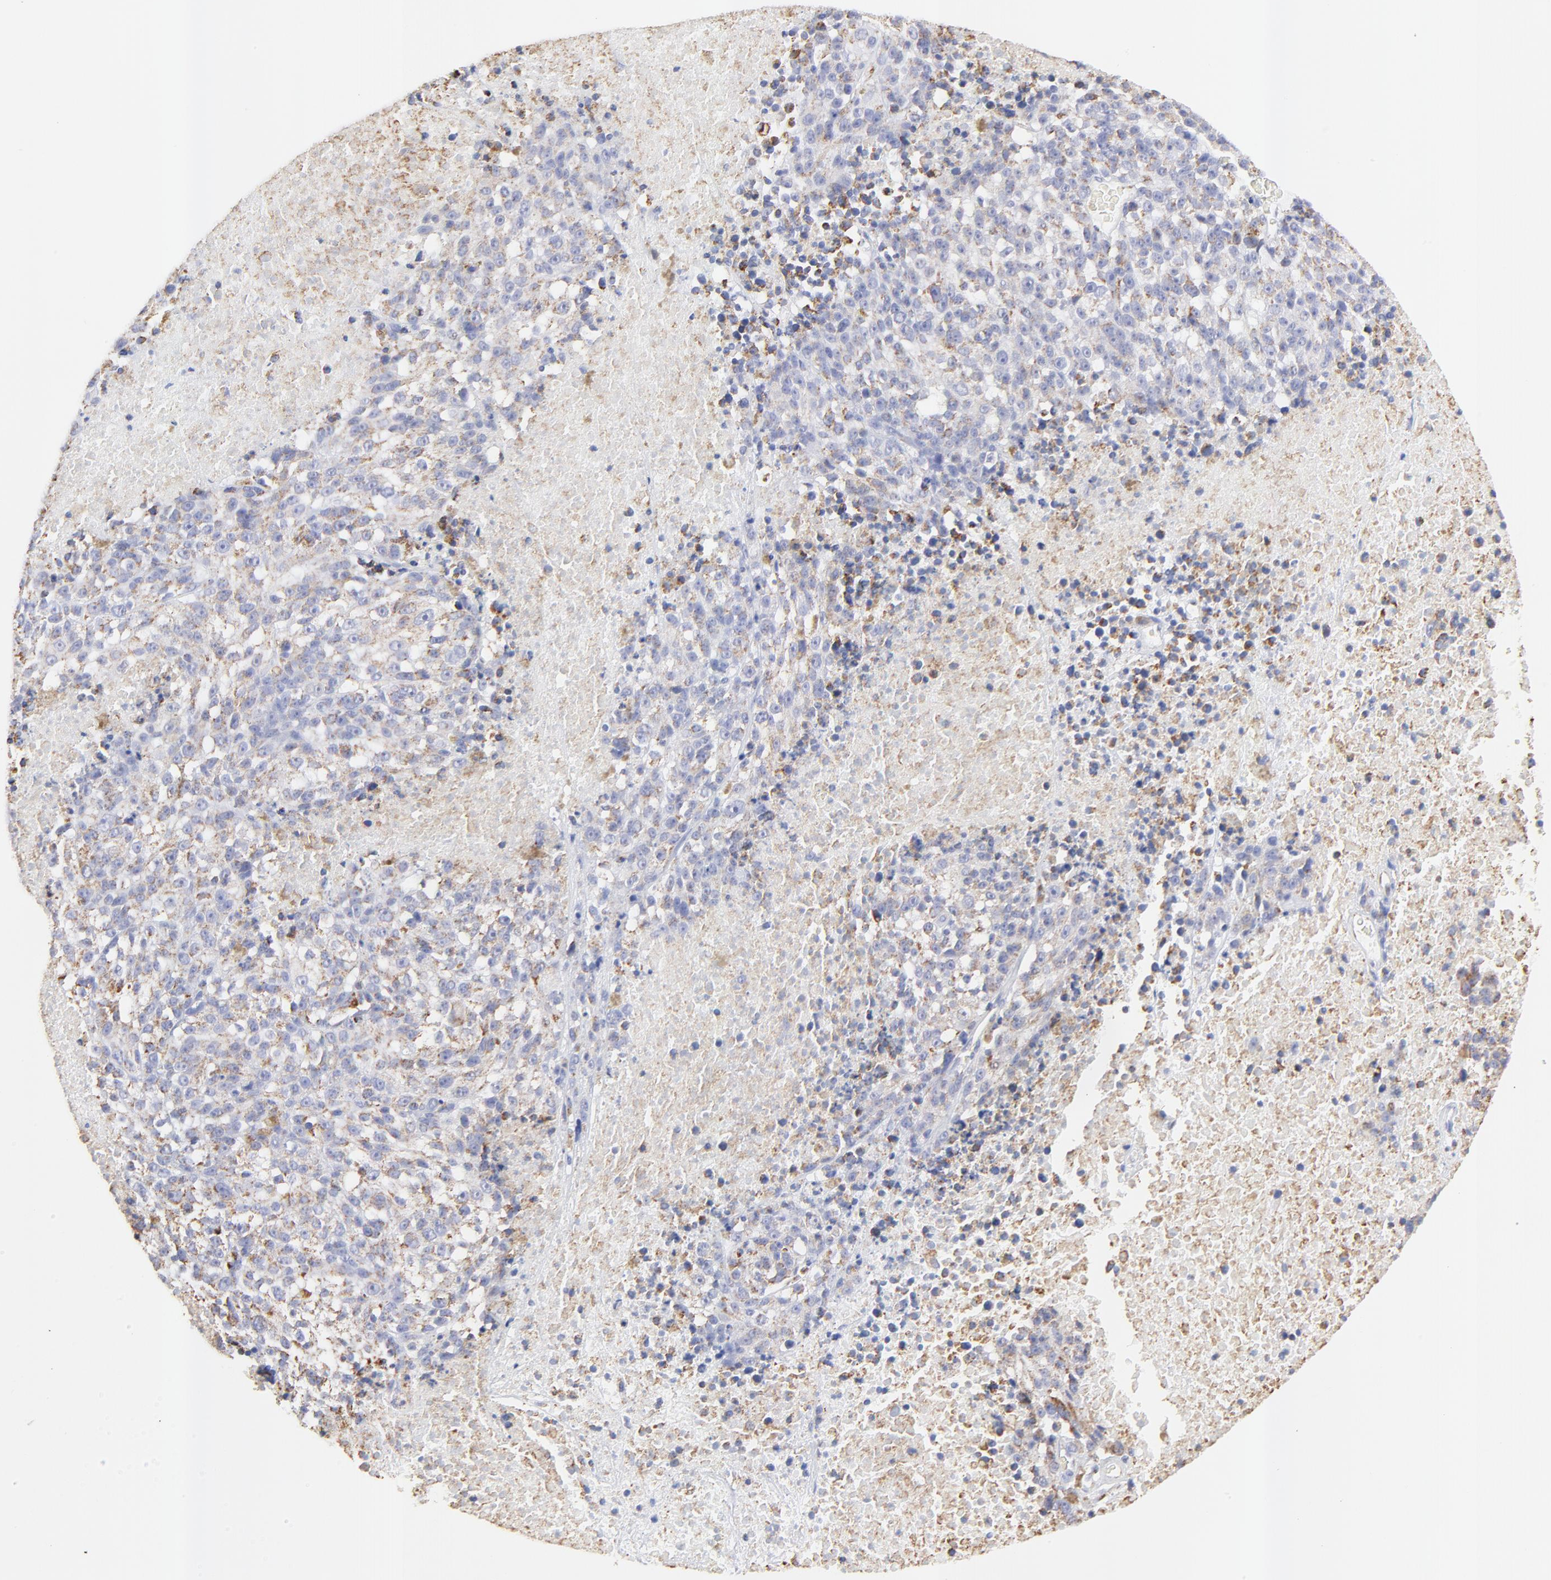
{"staining": {"intensity": "moderate", "quantity": "25%-75%", "location": "cytoplasmic/membranous"}, "tissue": "melanoma", "cell_type": "Tumor cells", "image_type": "cancer", "snomed": [{"axis": "morphology", "description": "Malignant melanoma, Metastatic site"}, {"axis": "topography", "description": "Cerebral cortex"}], "caption": "Immunohistochemical staining of melanoma shows medium levels of moderate cytoplasmic/membranous positivity in approximately 25%-75% of tumor cells.", "gene": "COX4I1", "patient": {"sex": "female", "age": 52}}